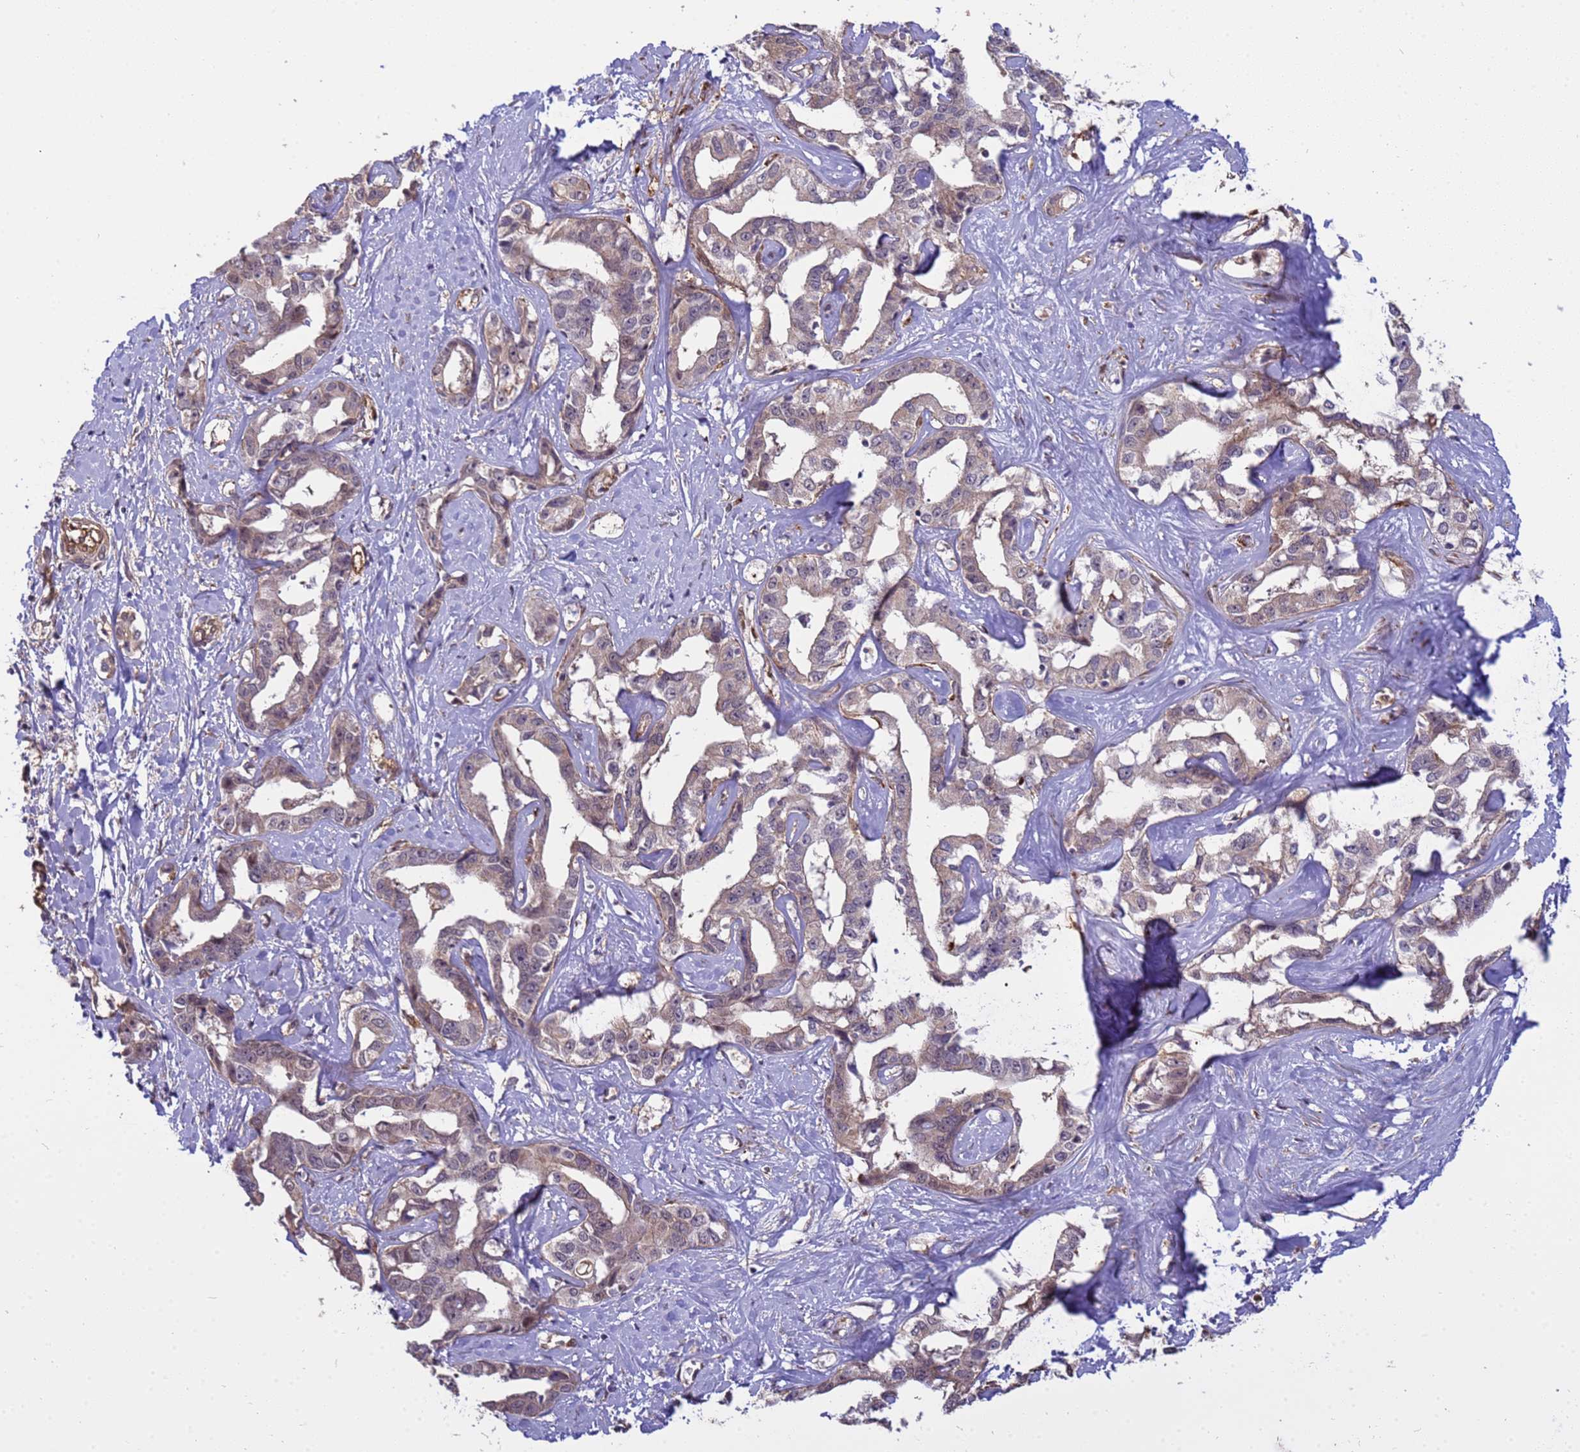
{"staining": {"intensity": "weak", "quantity": "<25%", "location": "cytoplasmic/membranous"}, "tissue": "liver cancer", "cell_type": "Tumor cells", "image_type": "cancer", "snomed": [{"axis": "morphology", "description": "Cholangiocarcinoma"}, {"axis": "topography", "description": "Liver"}], "caption": "Human liver cholangiocarcinoma stained for a protein using immunohistochemistry shows no positivity in tumor cells.", "gene": "ITGB4", "patient": {"sex": "male", "age": 59}}